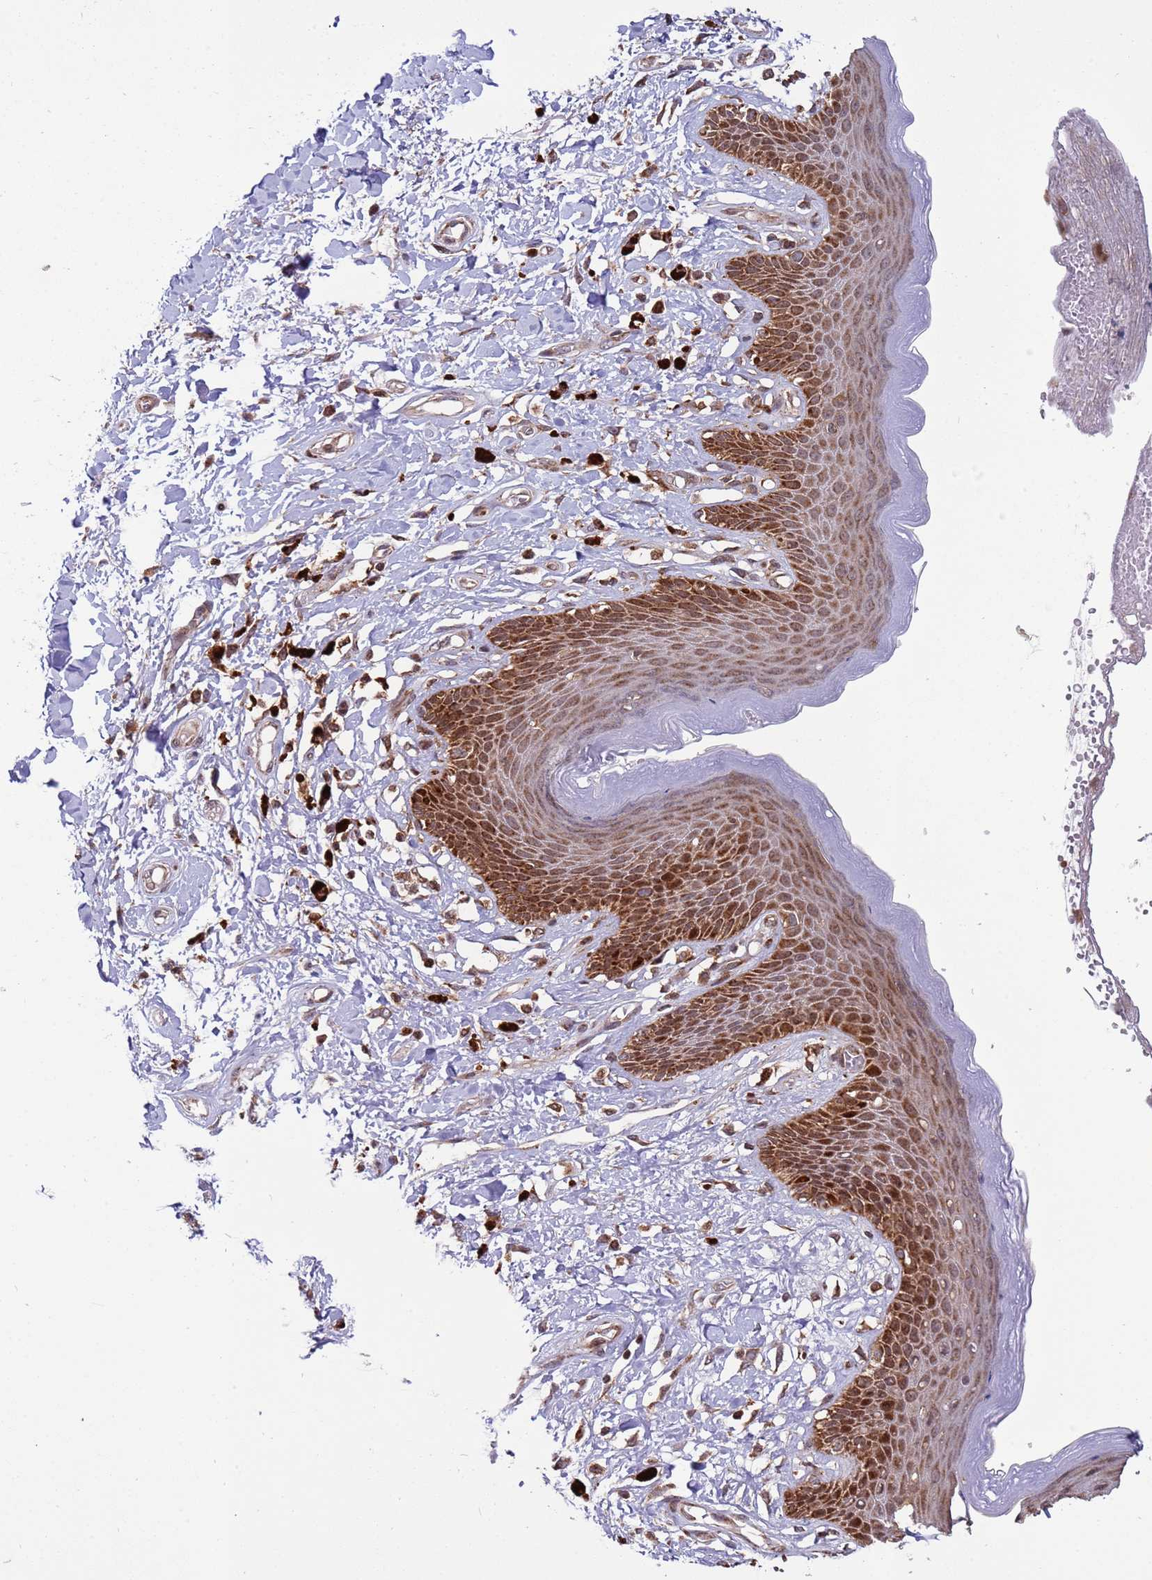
{"staining": {"intensity": "strong", "quantity": ">75%", "location": "cytoplasmic/membranous"}, "tissue": "skin", "cell_type": "Epidermal cells", "image_type": "normal", "snomed": [{"axis": "morphology", "description": "Normal tissue, NOS"}, {"axis": "topography", "description": "Anal"}], "caption": "A photomicrograph showing strong cytoplasmic/membranous expression in about >75% of epidermal cells in normal skin, as visualized by brown immunohistochemical staining.", "gene": "RCOR2", "patient": {"sex": "female", "age": 78}}